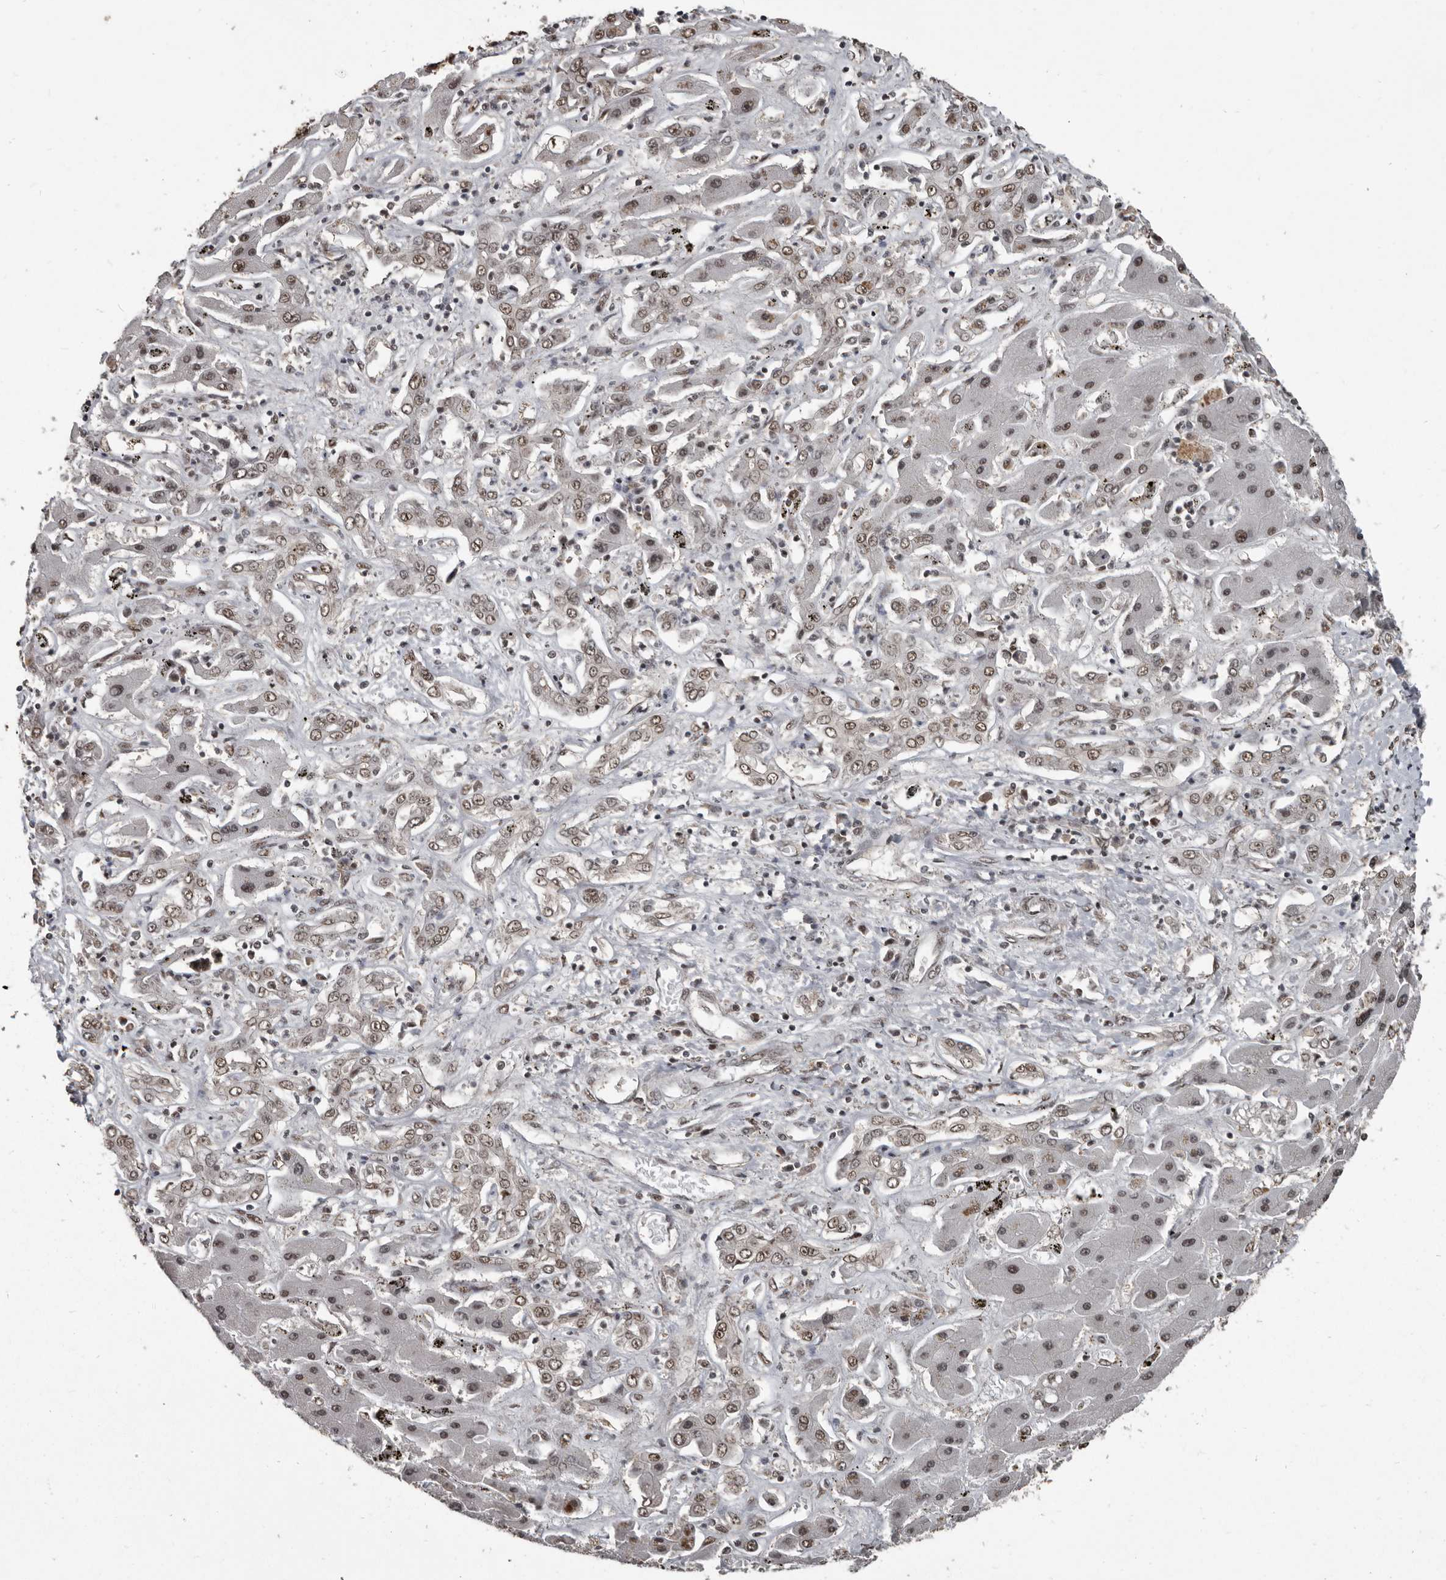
{"staining": {"intensity": "moderate", "quantity": ">75%", "location": "nuclear"}, "tissue": "liver cancer", "cell_type": "Tumor cells", "image_type": "cancer", "snomed": [{"axis": "morphology", "description": "Cholangiocarcinoma"}, {"axis": "topography", "description": "Liver"}], "caption": "Immunohistochemical staining of human liver cholangiocarcinoma reveals medium levels of moderate nuclear expression in approximately >75% of tumor cells.", "gene": "CHD1L", "patient": {"sex": "male", "age": 67}}